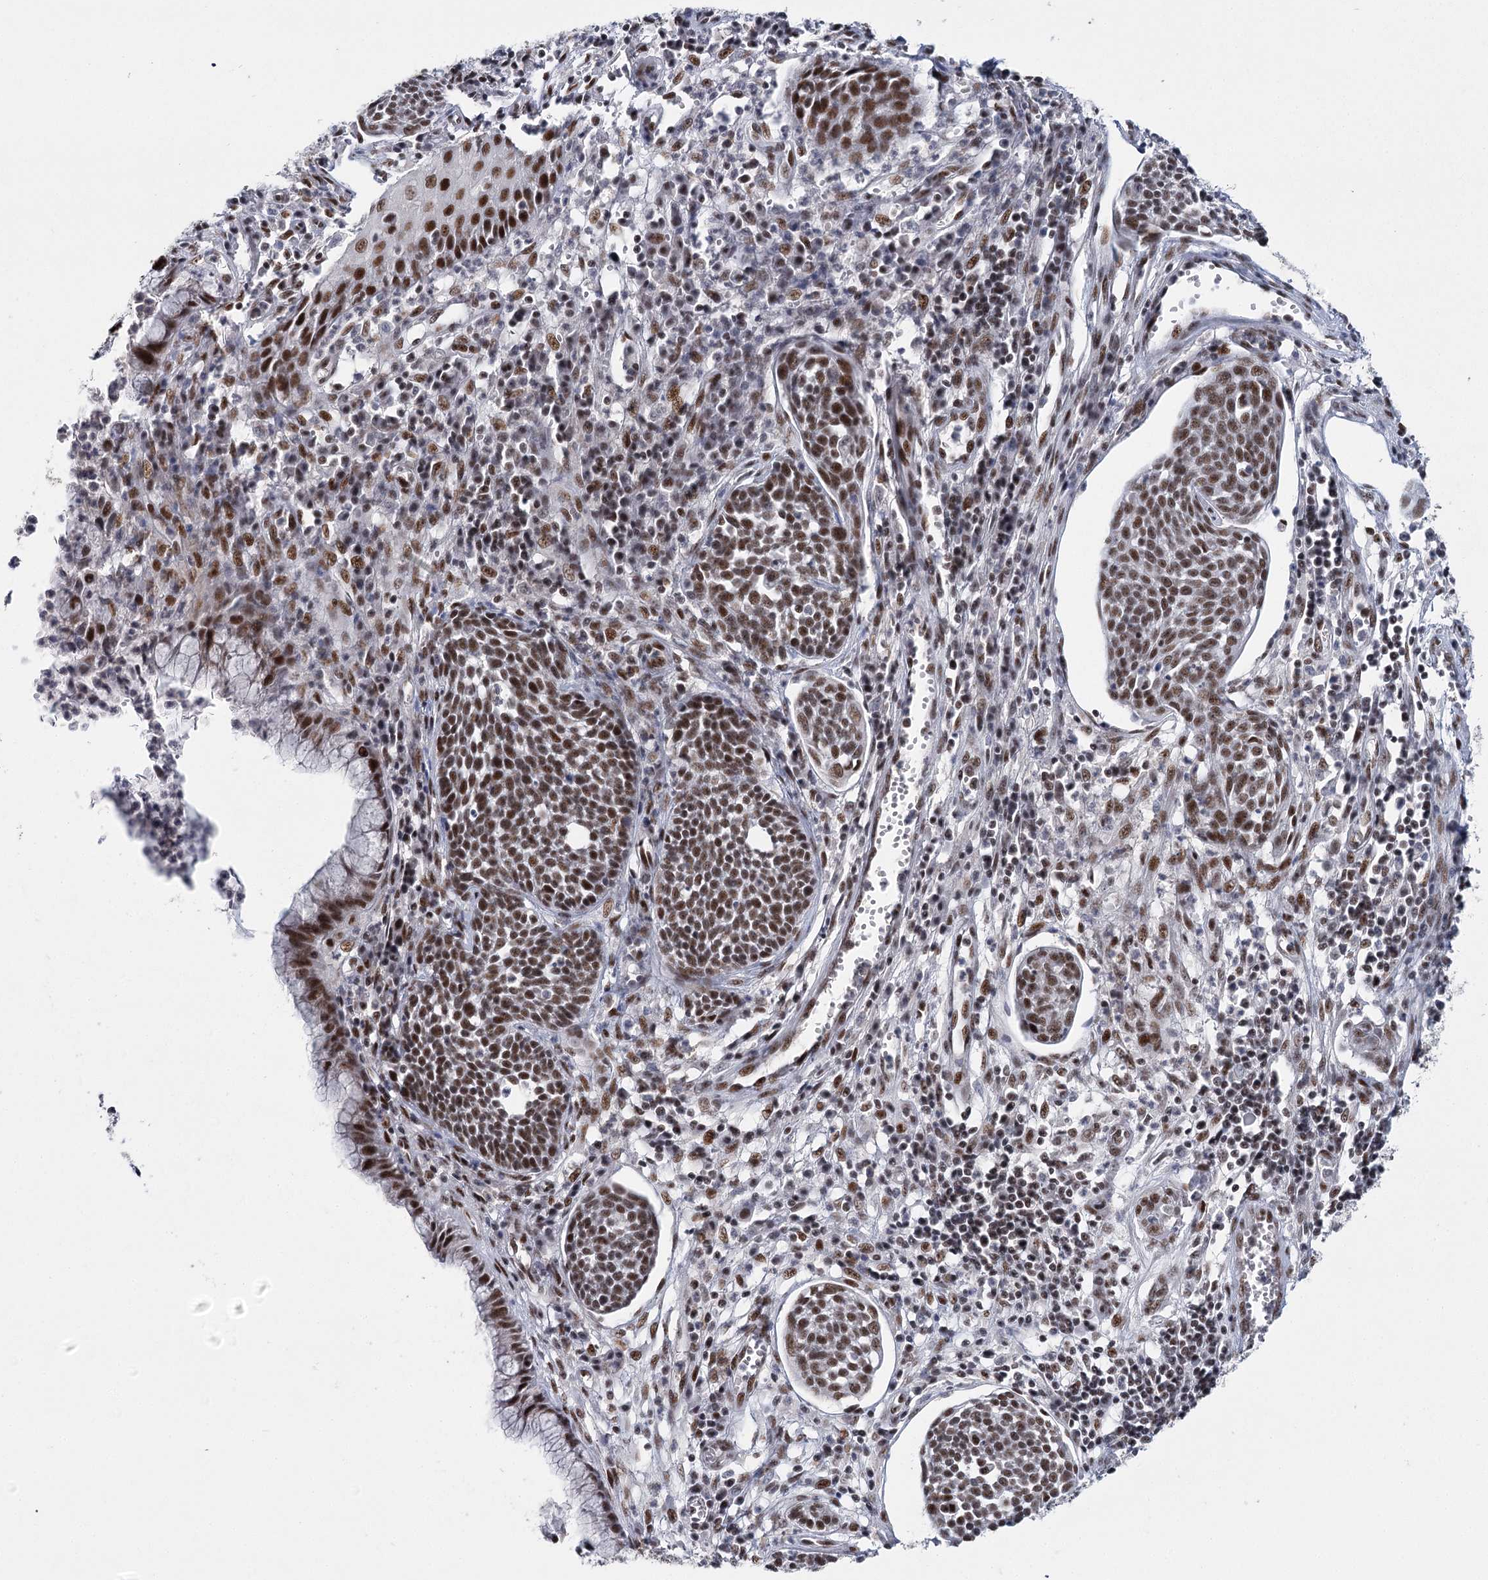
{"staining": {"intensity": "strong", "quantity": ">75%", "location": "nuclear"}, "tissue": "cervical cancer", "cell_type": "Tumor cells", "image_type": "cancer", "snomed": [{"axis": "morphology", "description": "Squamous cell carcinoma, NOS"}, {"axis": "topography", "description": "Cervix"}], "caption": "Immunohistochemistry (IHC) (DAB) staining of squamous cell carcinoma (cervical) reveals strong nuclear protein staining in about >75% of tumor cells.", "gene": "SCAF8", "patient": {"sex": "female", "age": 34}}